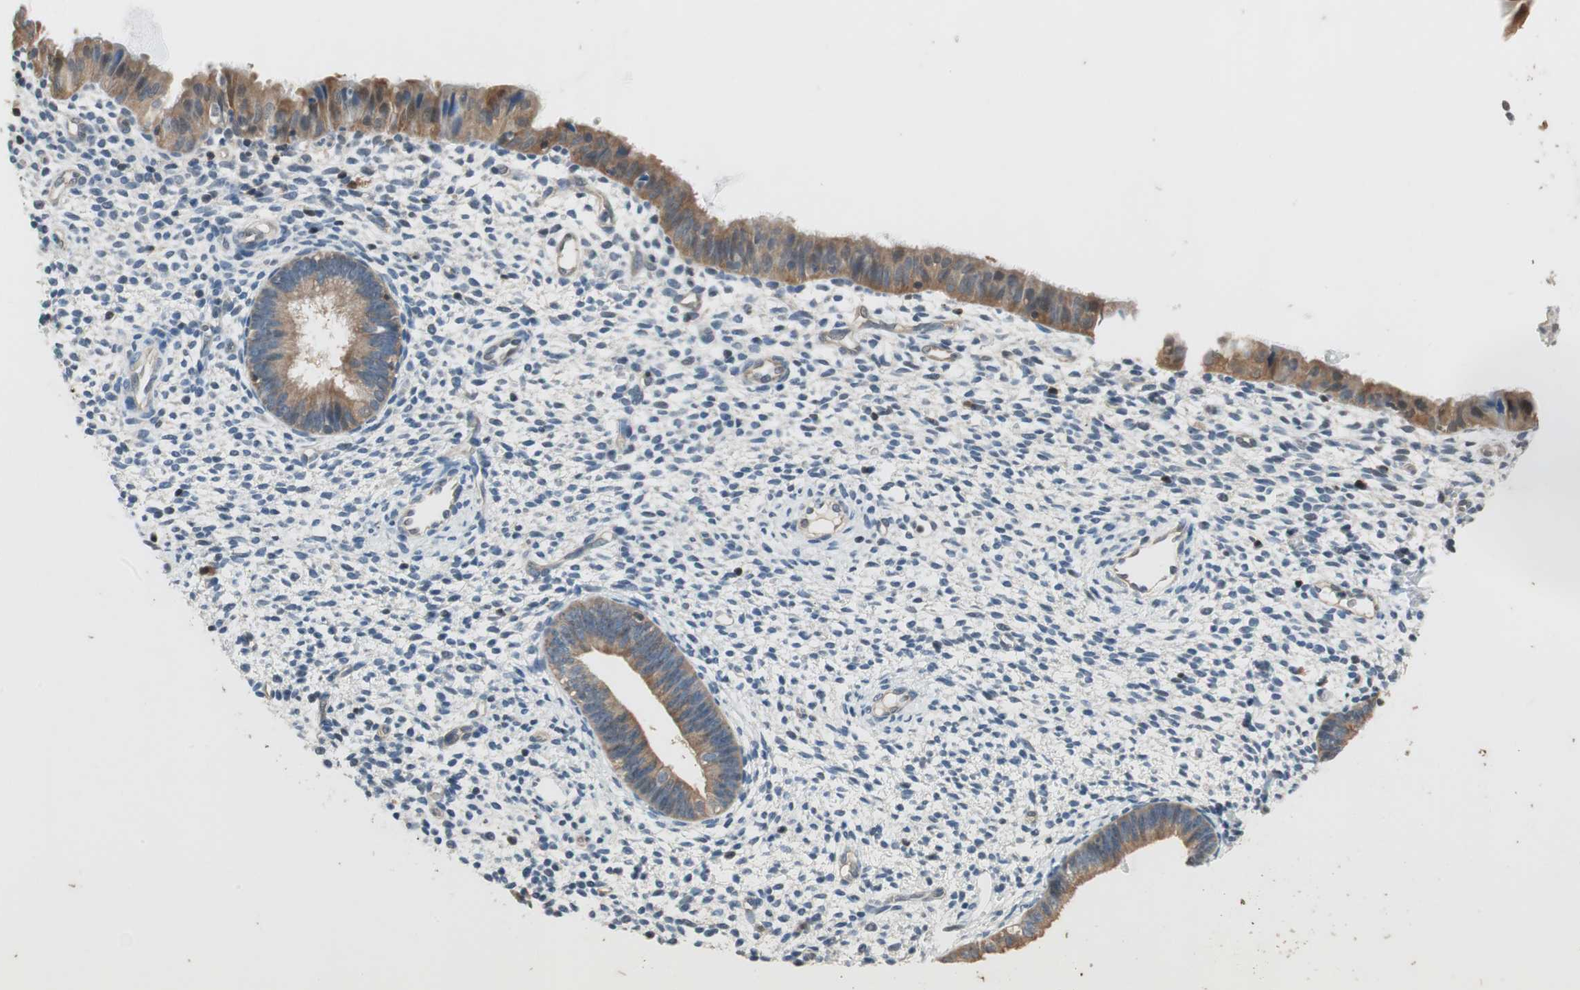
{"staining": {"intensity": "negative", "quantity": "none", "location": "none"}, "tissue": "endometrium", "cell_type": "Cells in endometrial stroma", "image_type": "normal", "snomed": [{"axis": "morphology", "description": "Normal tissue, NOS"}, {"axis": "topography", "description": "Endometrium"}], "caption": "DAB immunohistochemical staining of normal human endometrium reveals no significant positivity in cells in endometrial stroma. (Stains: DAB immunohistochemistry (IHC) with hematoxylin counter stain, Microscopy: brightfield microscopy at high magnification).", "gene": "SERPINB5", "patient": {"sex": "female", "age": 61}}